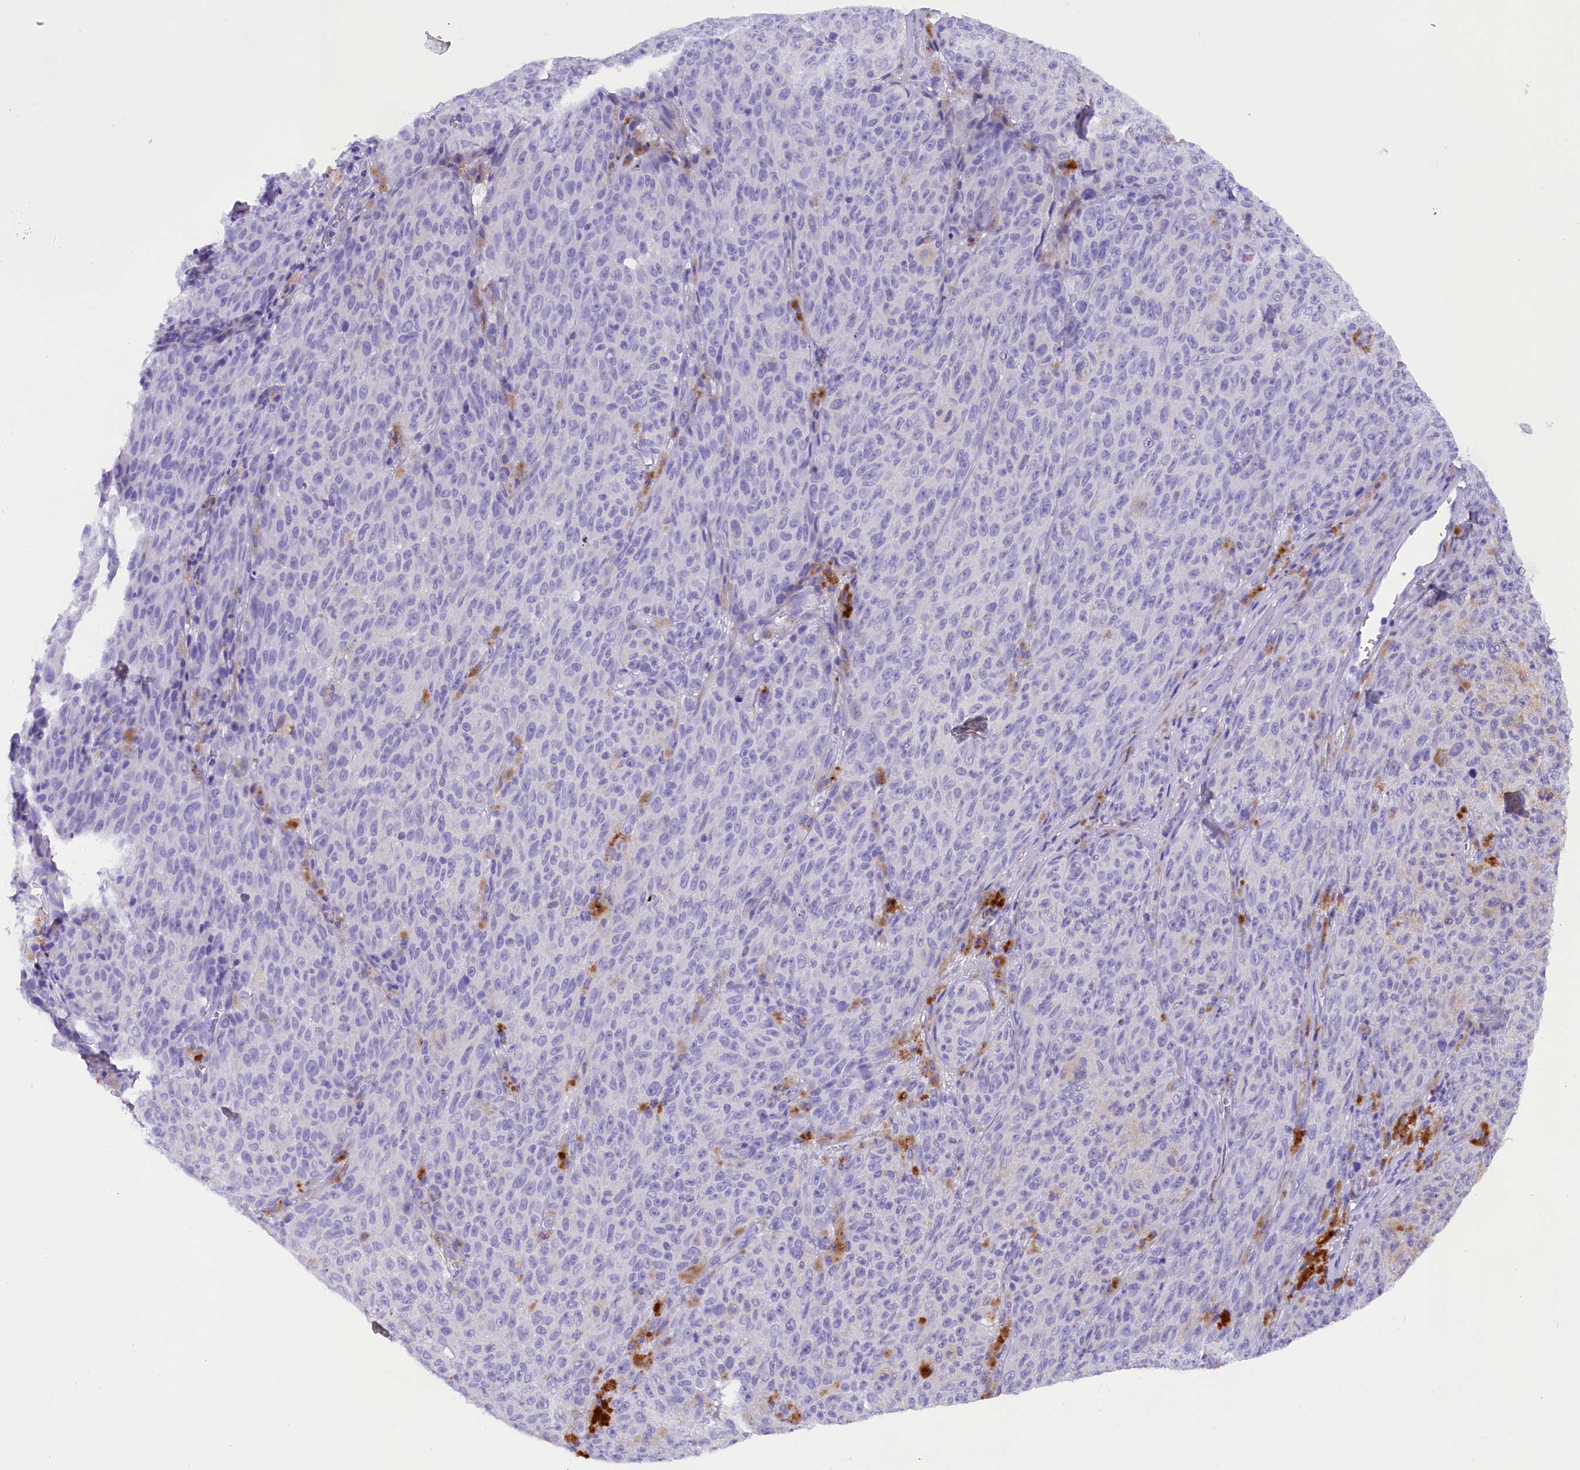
{"staining": {"intensity": "negative", "quantity": "none", "location": "none"}, "tissue": "melanoma", "cell_type": "Tumor cells", "image_type": "cancer", "snomed": [{"axis": "morphology", "description": "Malignant melanoma, NOS"}, {"axis": "topography", "description": "Skin"}], "caption": "Melanoma stained for a protein using immunohistochemistry (IHC) shows no positivity tumor cells.", "gene": "SOD3", "patient": {"sex": "female", "age": 82}}